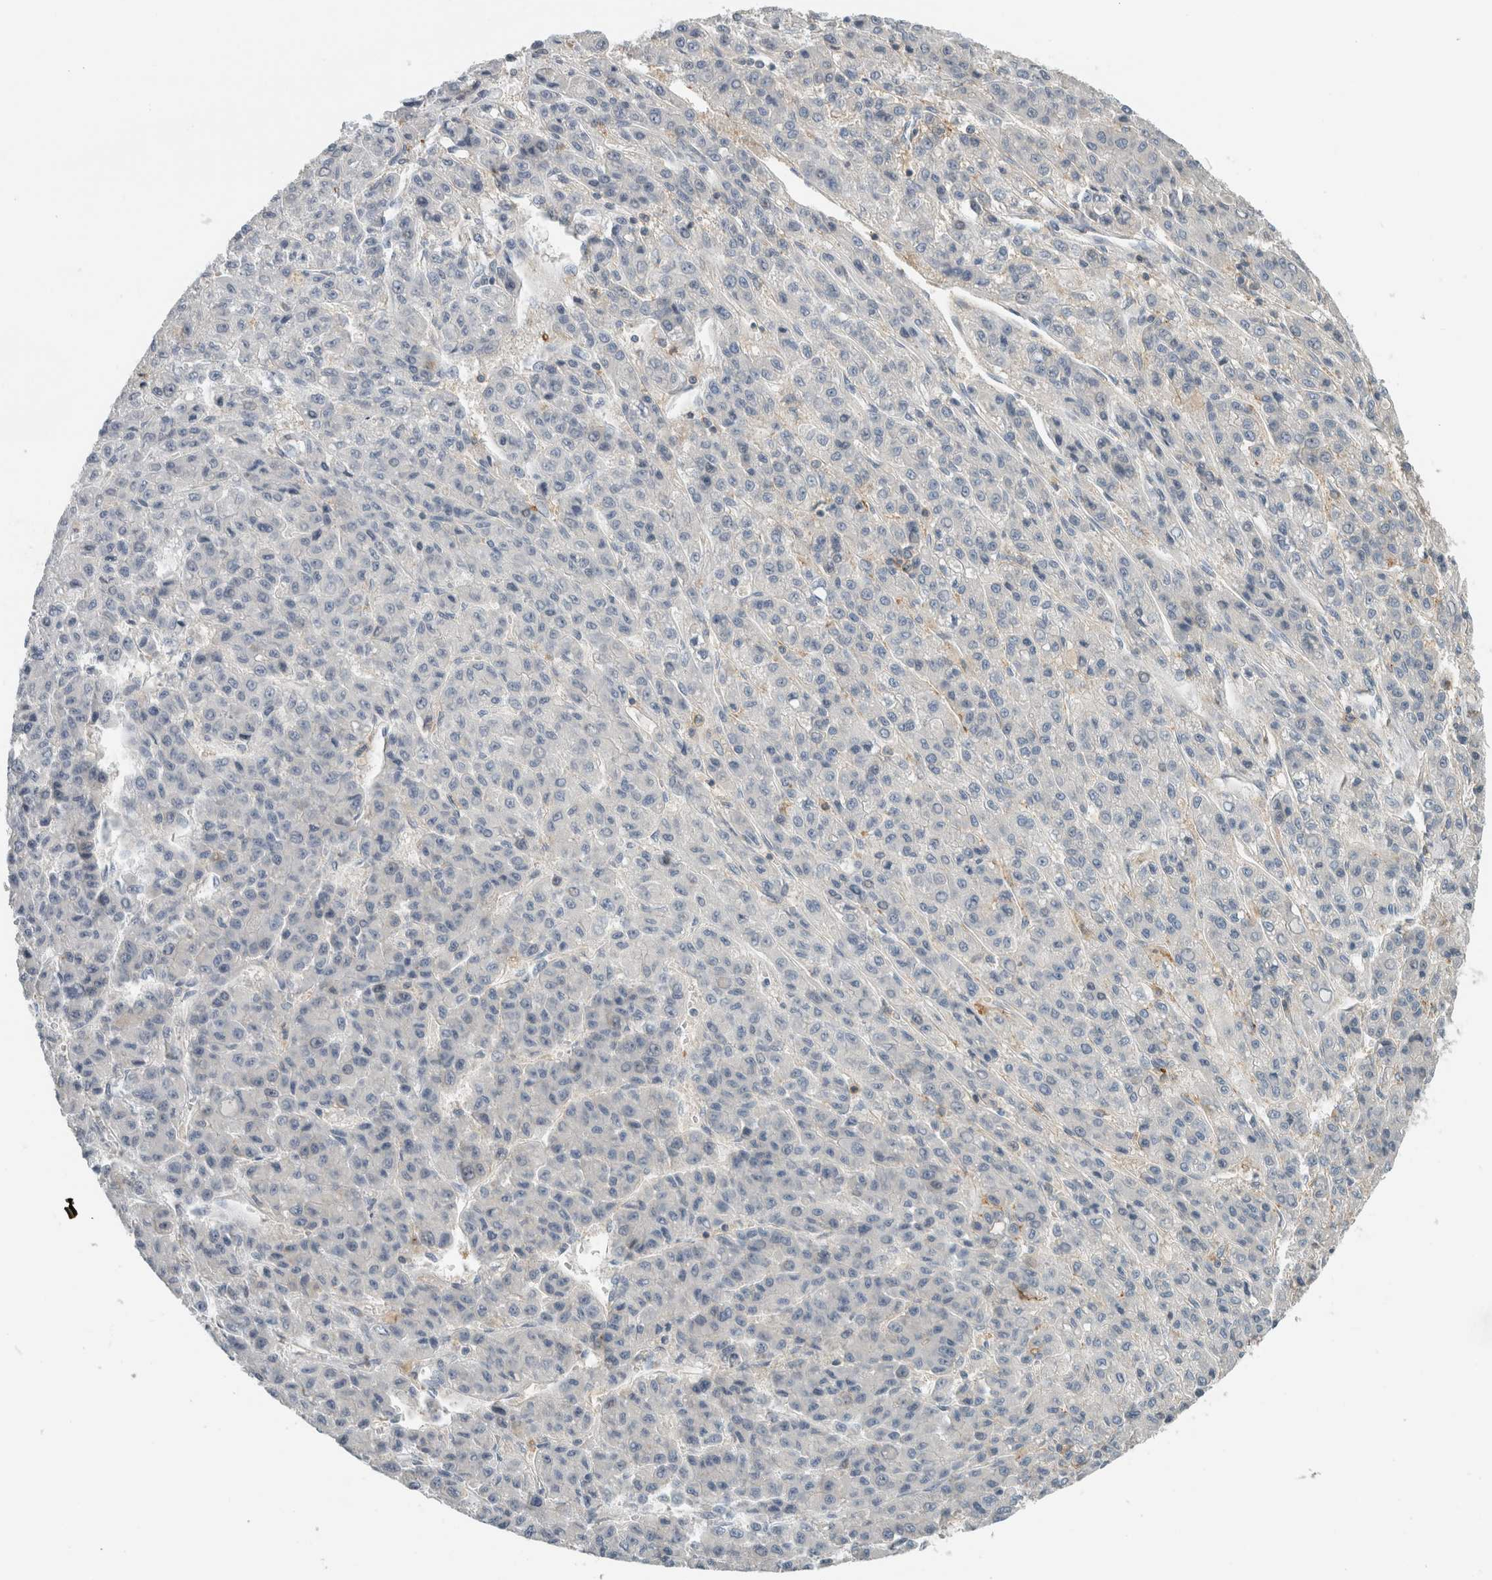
{"staining": {"intensity": "negative", "quantity": "none", "location": "none"}, "tissue": "liver cancer", "cell_type": "Tumor cells", "image_type": "cancer", "snomed": [{"axis": "morphology", "description": "Carcinoma, Hepatocellular, NOS"}, {"axis": "topography", "description": "Liver"}], "caption": "Liver cancer (hepatocellular carcinoma) was stained to show a protein in brown. There is no significant staining in tumor cells.", "gene": "ERCC6L2", "patient": {"sex": "male", "age": 70}}